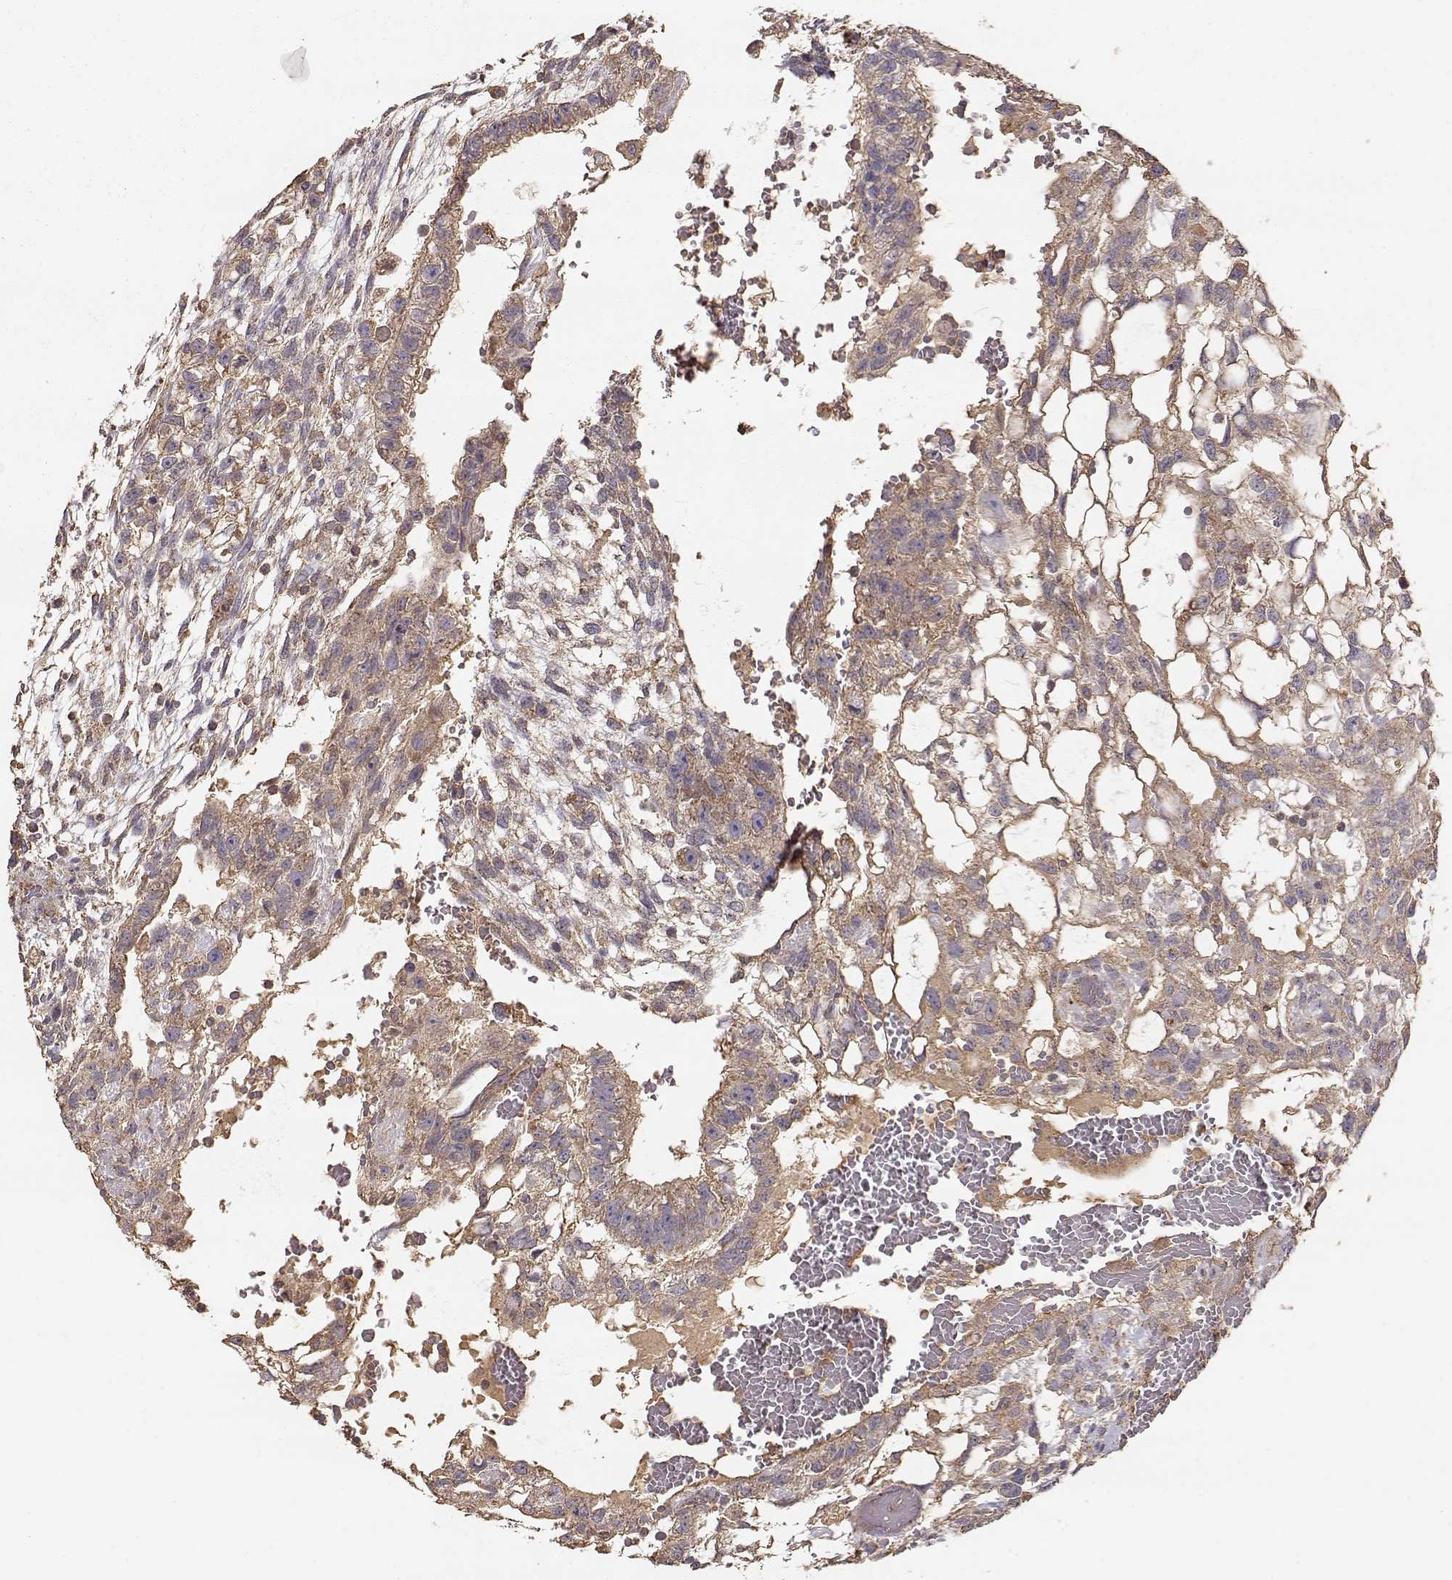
{"staining": {"intensity": "weak", "quantity": ">75%", "location": "cytoplasmic/membranous"}, "tissue": "testis cancer", "cell_type": "Tumor cells", "image_type": "cancer", "snomed": [{"axis": "morphology", "description": "Carcinoma, Embryonal, NOS"}, {"axis": "topography", "description": "Testis"}], "caption": "Brown immunohistochemical staining in human testis cancer (embryonal carcinoma) exhibits weak cytoplasmic/membranous staining in approximately >75% of tumor cells.", "gene": "TARS3", "patient": {"sex": "male", "age": 32}}